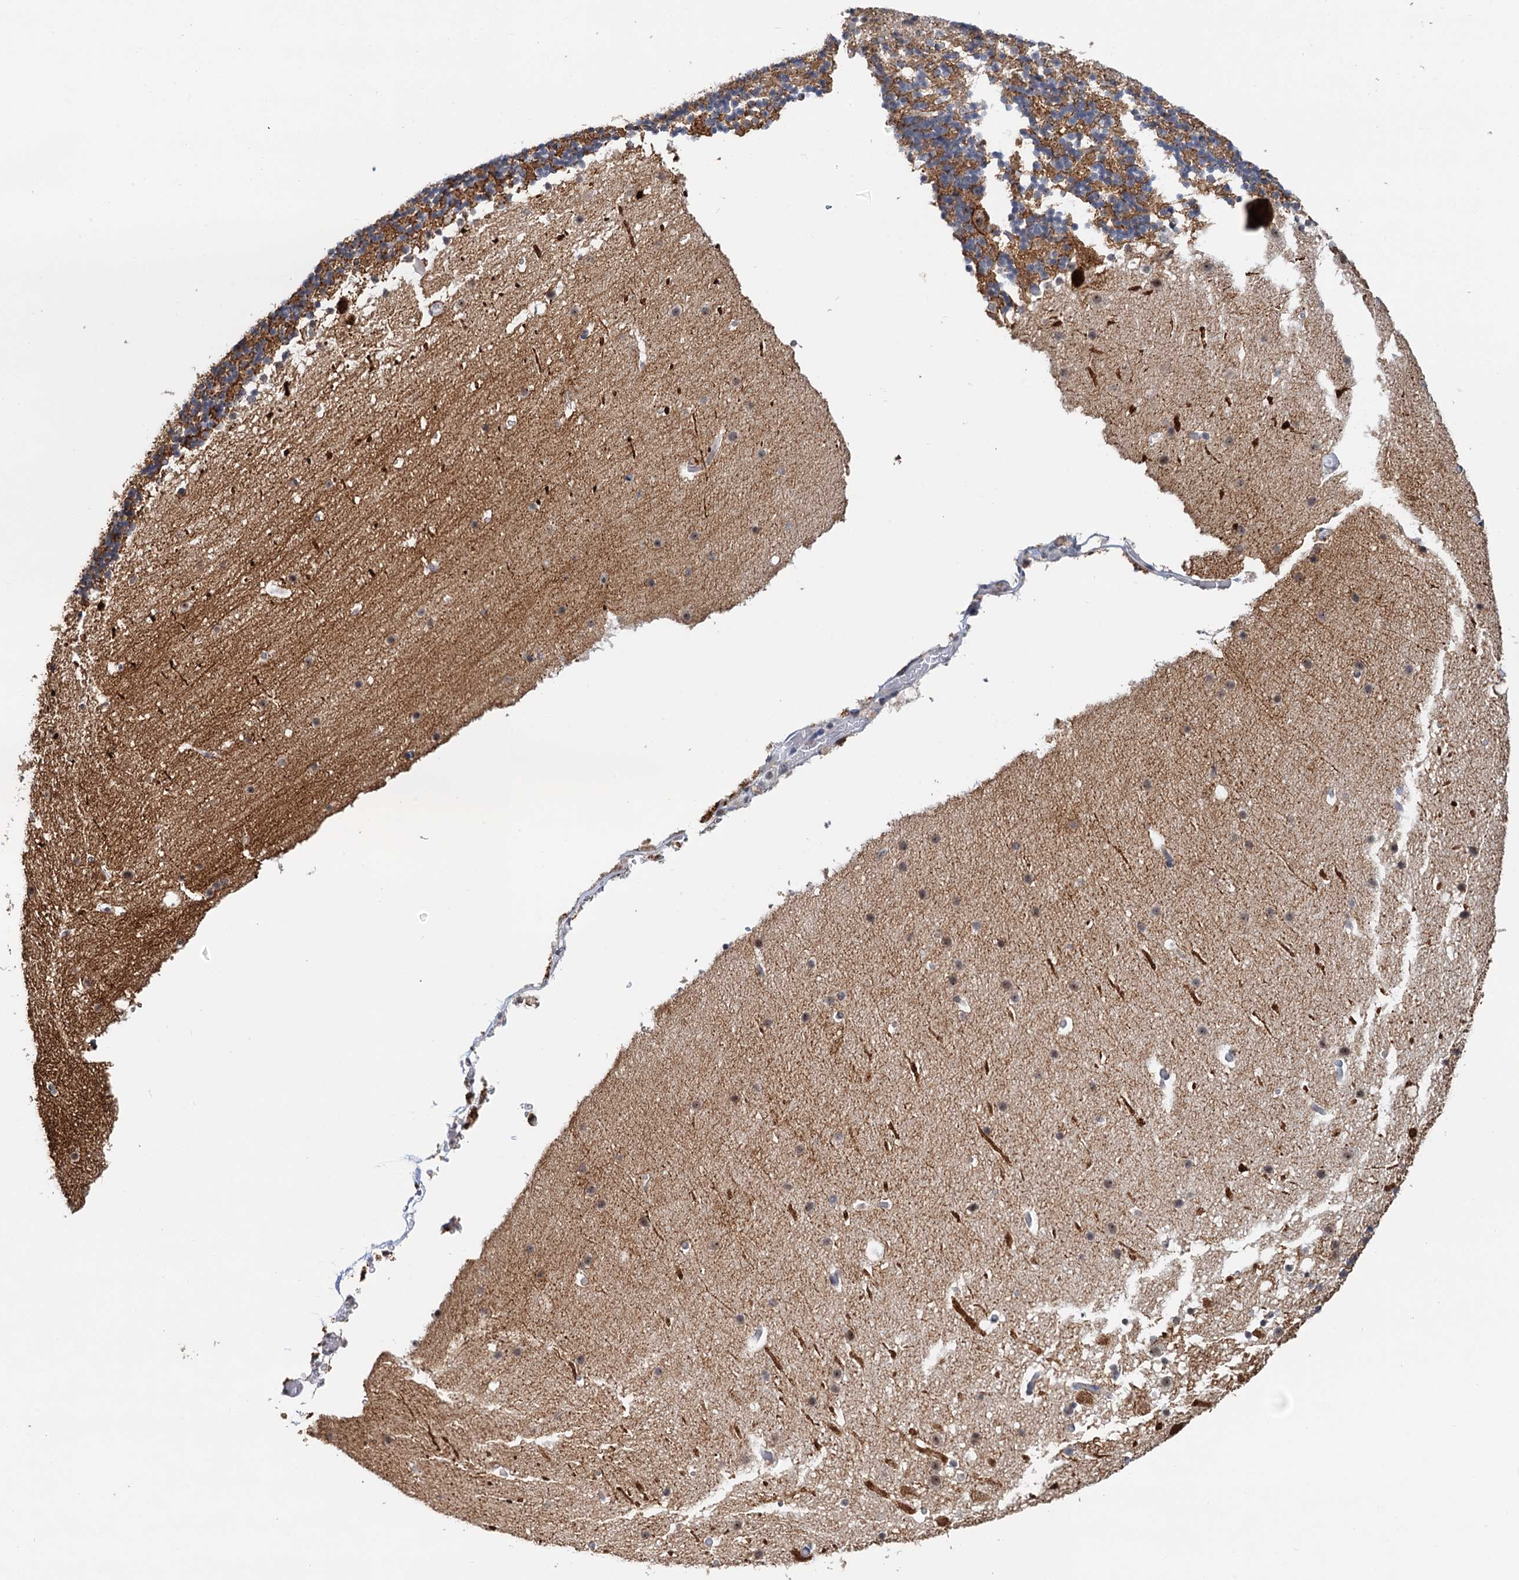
{"staining": {"intensity": "strong", "quantity": "<25%", "location": "cytoplasmic/membranous"}, "tissue": "cerebellum", "cell_type": "Cells in granular layer", "image_type": "normal", "snomed": [{"axis": "morphology", "description": "Normal tissue, NOS"}, {"axis": "topography", "description": "Cerebellum"}], "caption": "Brown immunohistochemical staining in benign human cerebellum demonstrates strong cytoplasmic/membranous staining in about <25% of cells in granular layer. (DAB = brown stain, brightfield microscopy at high magnification).", "gene": "NAT10", "patient": {"sex": "male", "age": 57}}